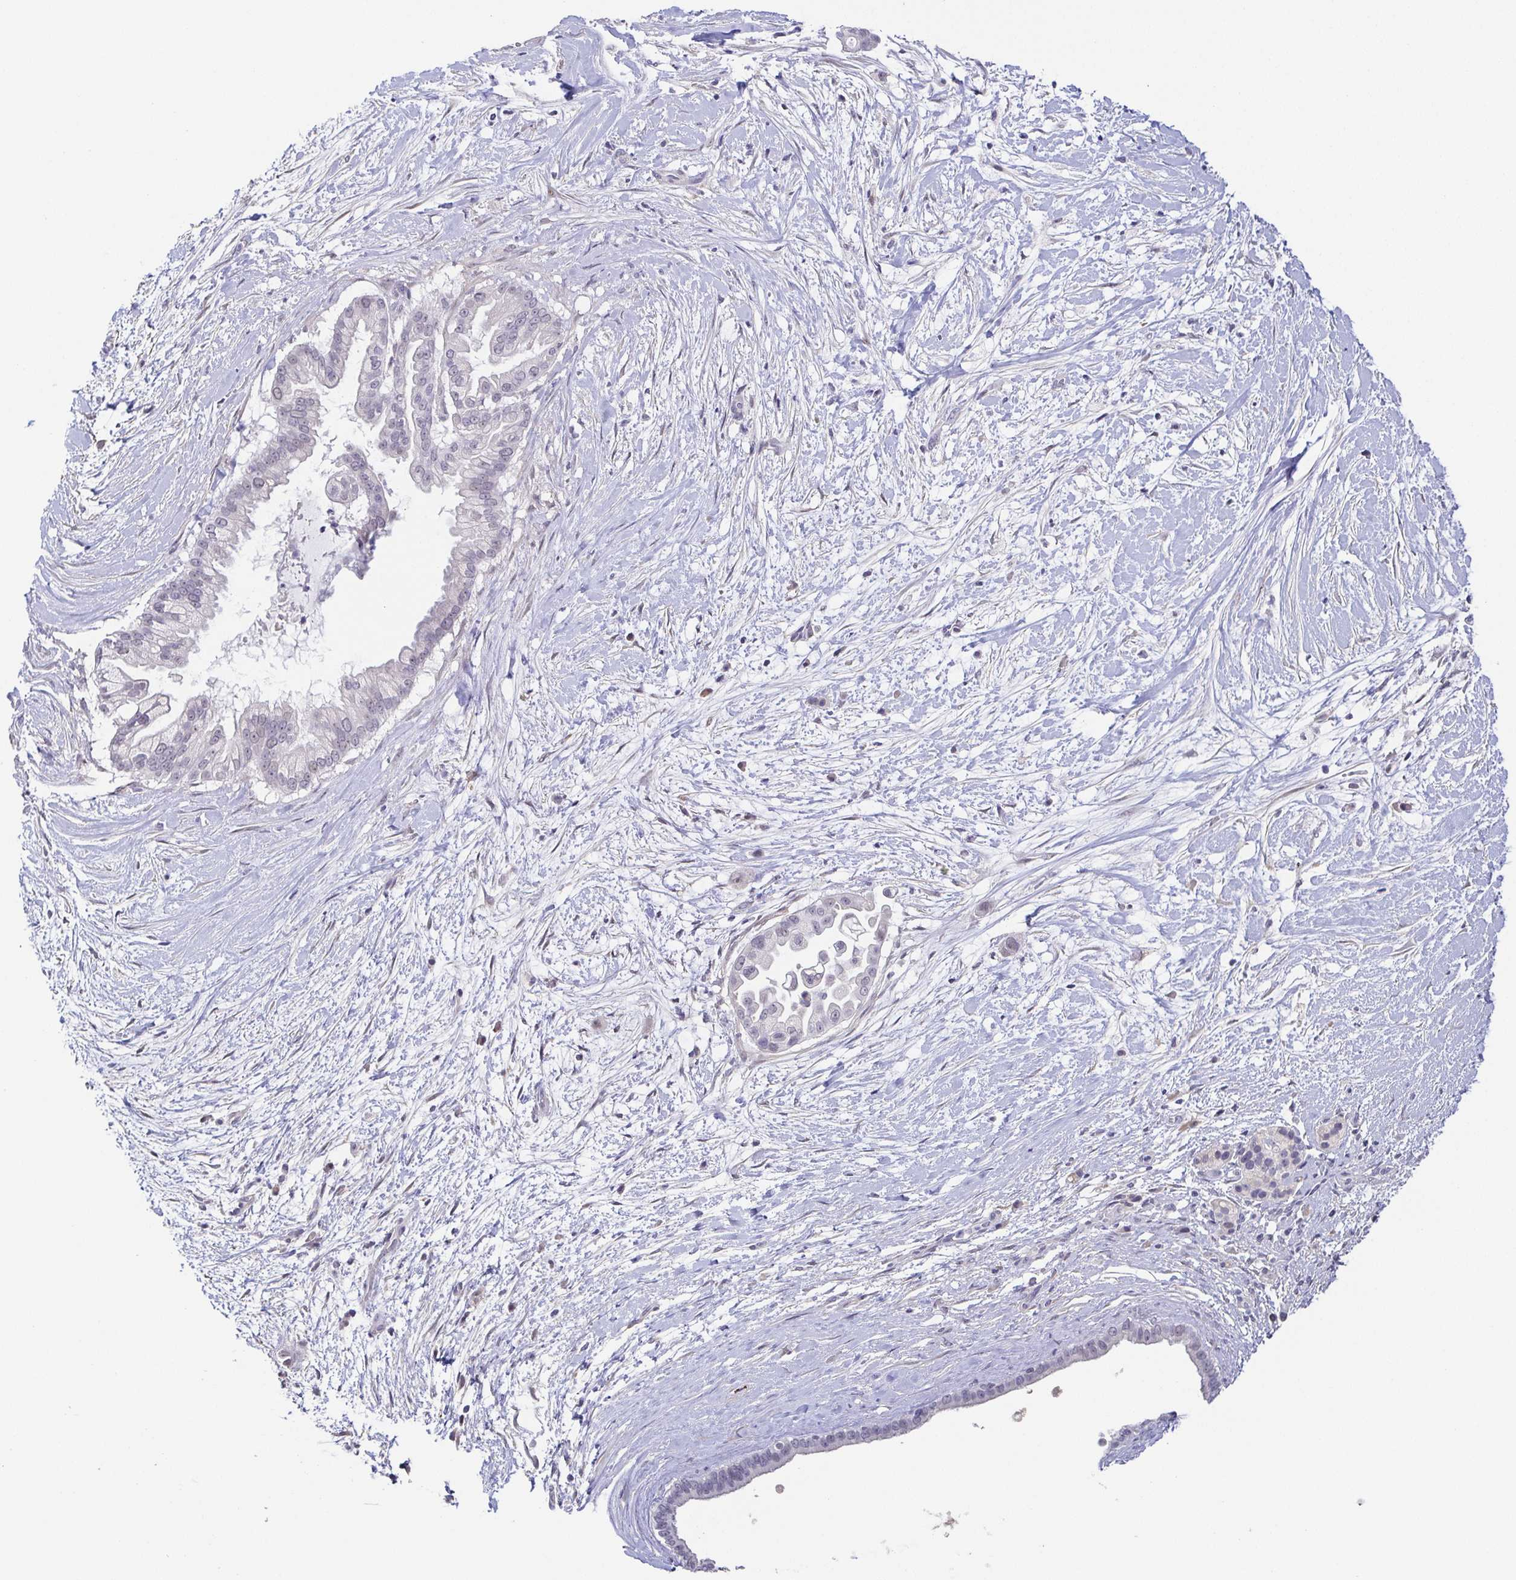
{"staining": {"intensity": "negative", "quantity": "none", "location": "none"}, "tissue": "pancreatic cancer", "cell_type": "Tumor cells", "image_type": "cancer", "snomed": [{"axis": "morphology", "description": "Adenocarcinoma, NOS"}, {"axis": "topography", "description": "Pancreas"}], "caption": "This is a micrograph of immunohistochemistry staining of pancreatic adenocarcinoma, which shows no expression in tumor cells. (DAB immunohistochemistry, high magnification).", "gene": "NEFH", "patient": {"sex": "female", "age": 69}}